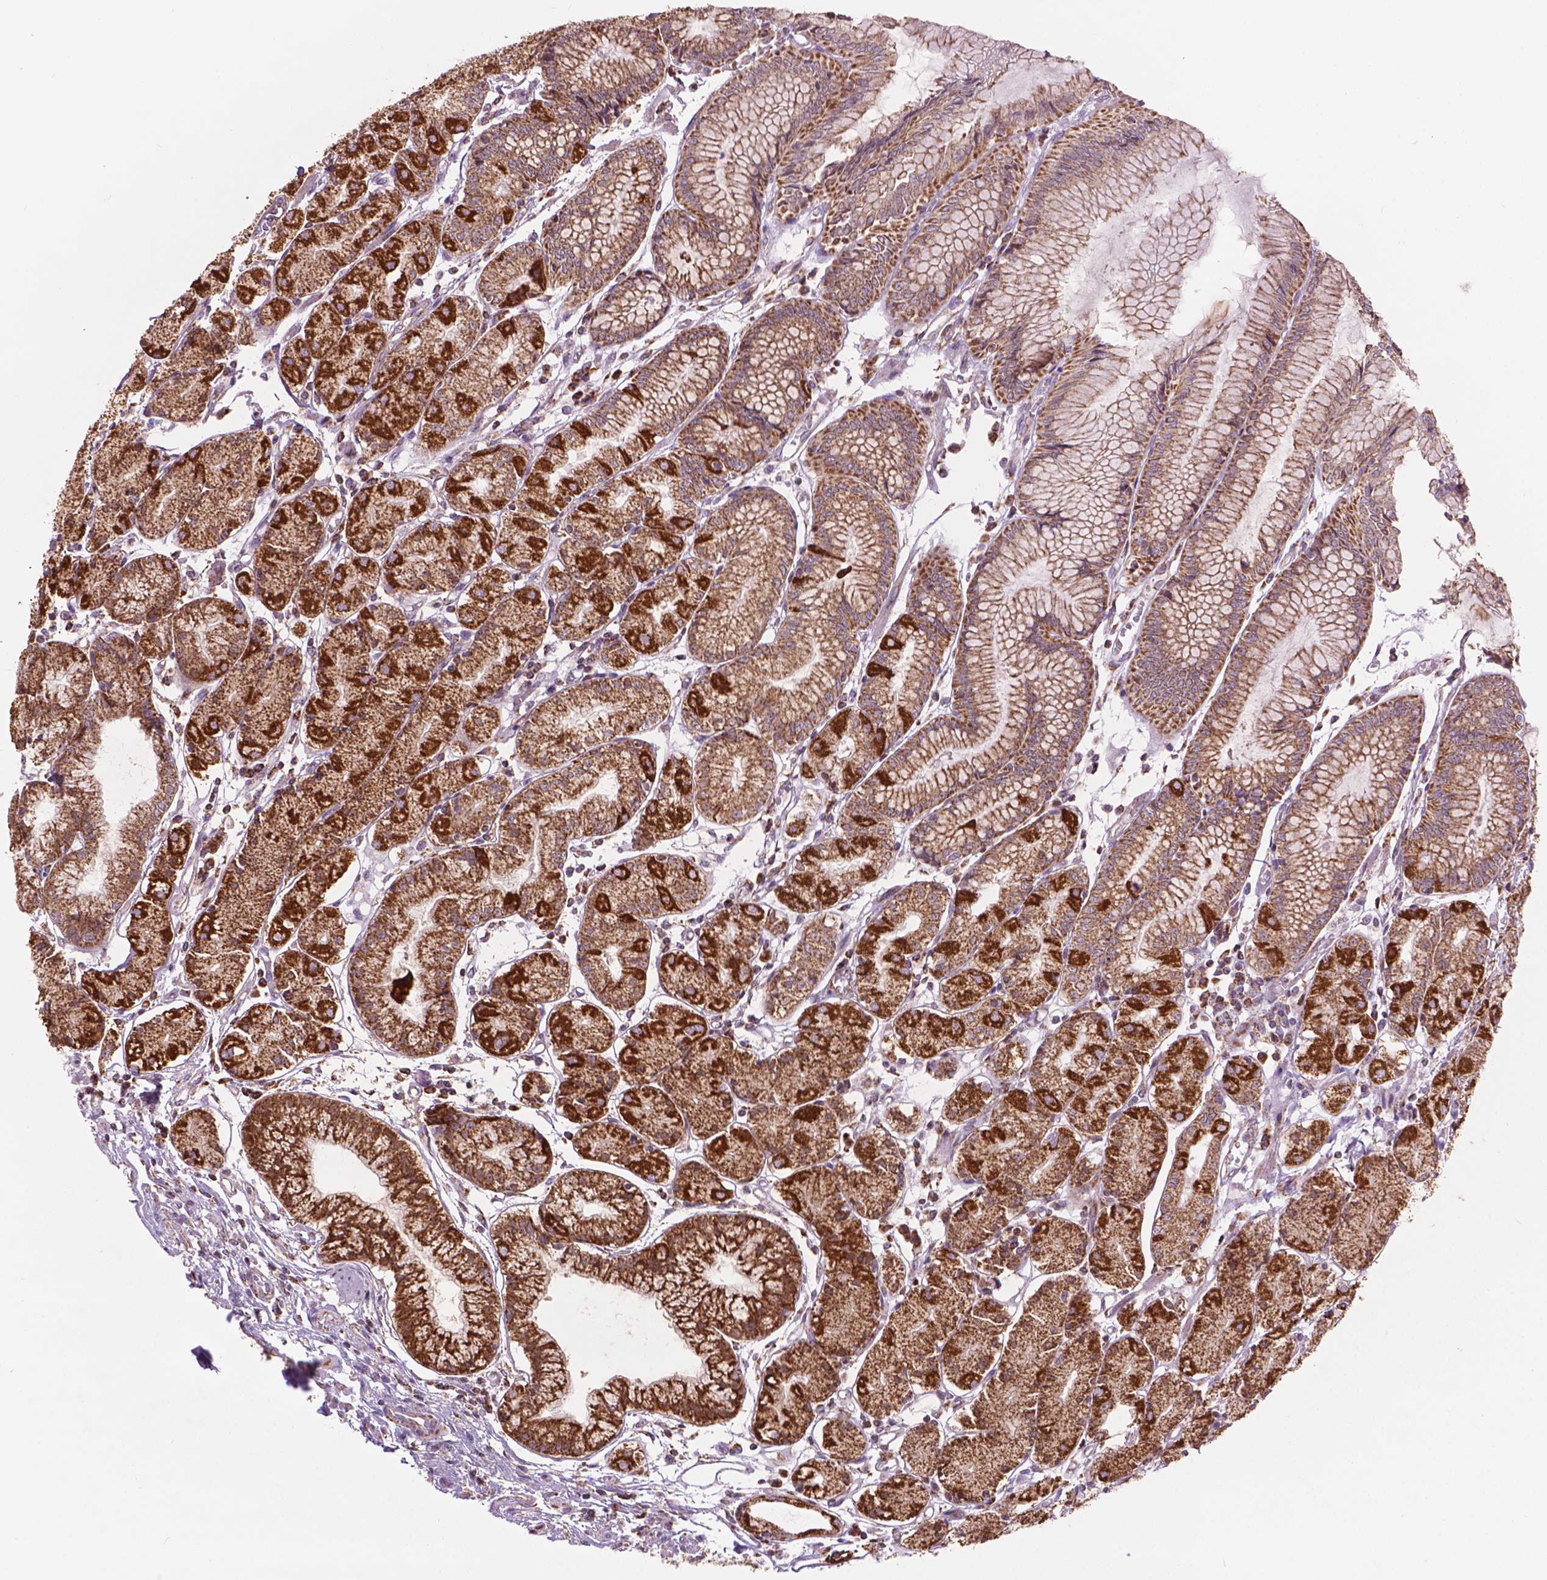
{"staining": {"intensity": "strong", "quantity": "25%-75%", "location": "cytoplasmic/membranous"}, "tissue": "stomach", "cell_type": "Glandular cells", "image_type": "normal", "snomed": [{"axis": "morphology", "description": "Normal tissue, NOS"}, {"axis": "topography", "description": "Stomach, upper"}], "caption": "IHC (DAB) staining of normal stomach demonstrates strong cytoplasmic/membranous protein expression in about 25%-75% of glandular cells.", "gene": "PYCR3", "patient": {"sex": "male", "age": 69}}